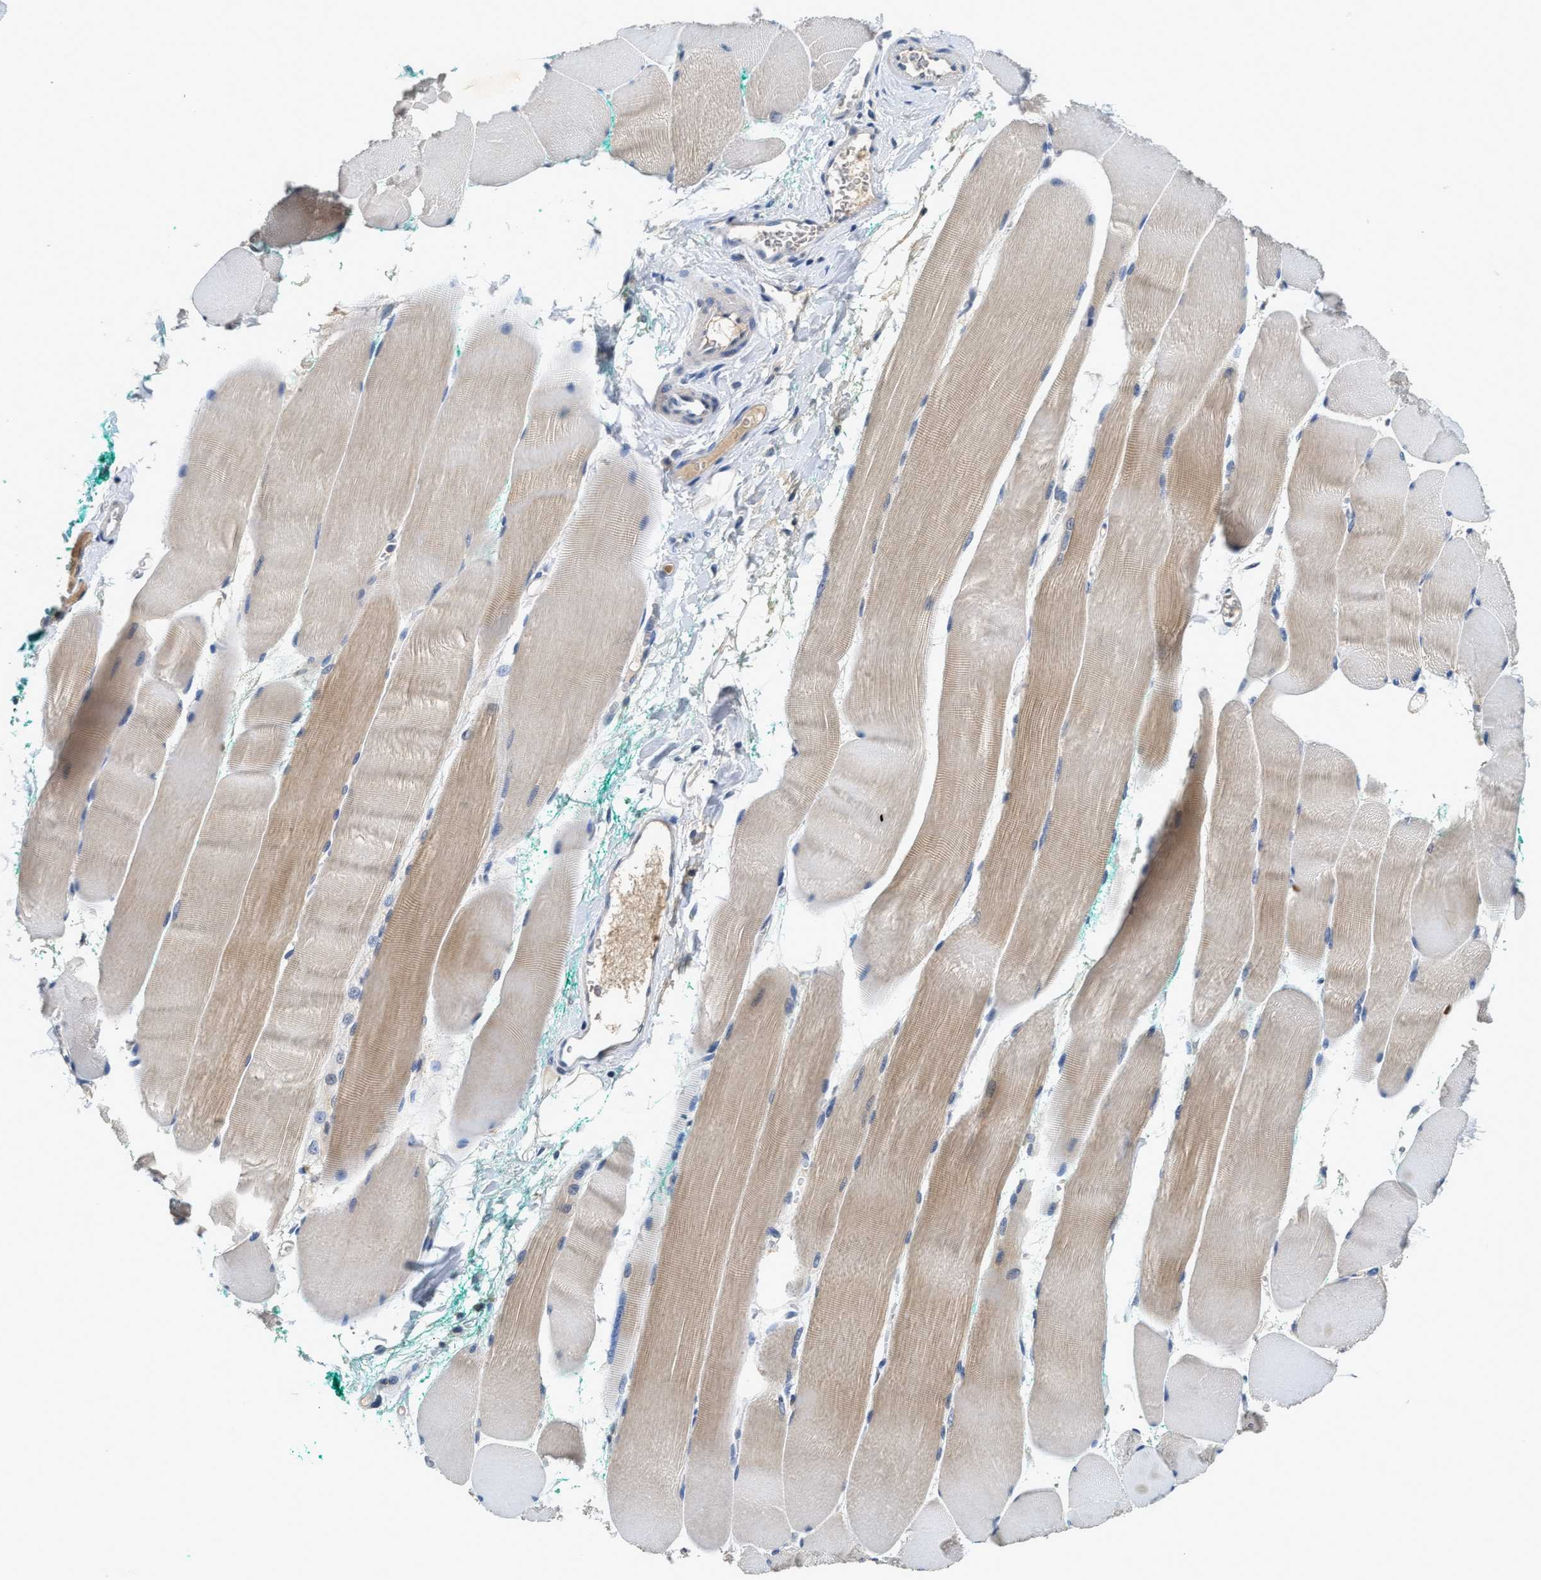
{"staining": {"intensity": "weak", "quantity": "<25%", "location": "cytoplasmic/membranous"}, "tissue": "skeletal muscle", "cell_type": "Myocytes", "image_type": "normal", "snomed": [{"axis": "morphology", "description": "Normal tissue, NOS"}, {"axis": "morphology", "description": "Squamous cell carcinoma, NOS"}, {"axis": "topography", "description": "Skeletal muscle"}], "caption": "High magnification brightfield microscopy of normal skeletal muscle stained with DAB (3,3'-diaminobenzidine) (brown) and counterstained with hematoxylin (blue): myocytes show no significant staining. The staining was performed using DAB to visualize the protein expression in brown, while the nuclei were stained in blue with hematoxylin (Magnification: 20x).", "gene": "INHA", "patient": {"sex": "male", "age": 51}}